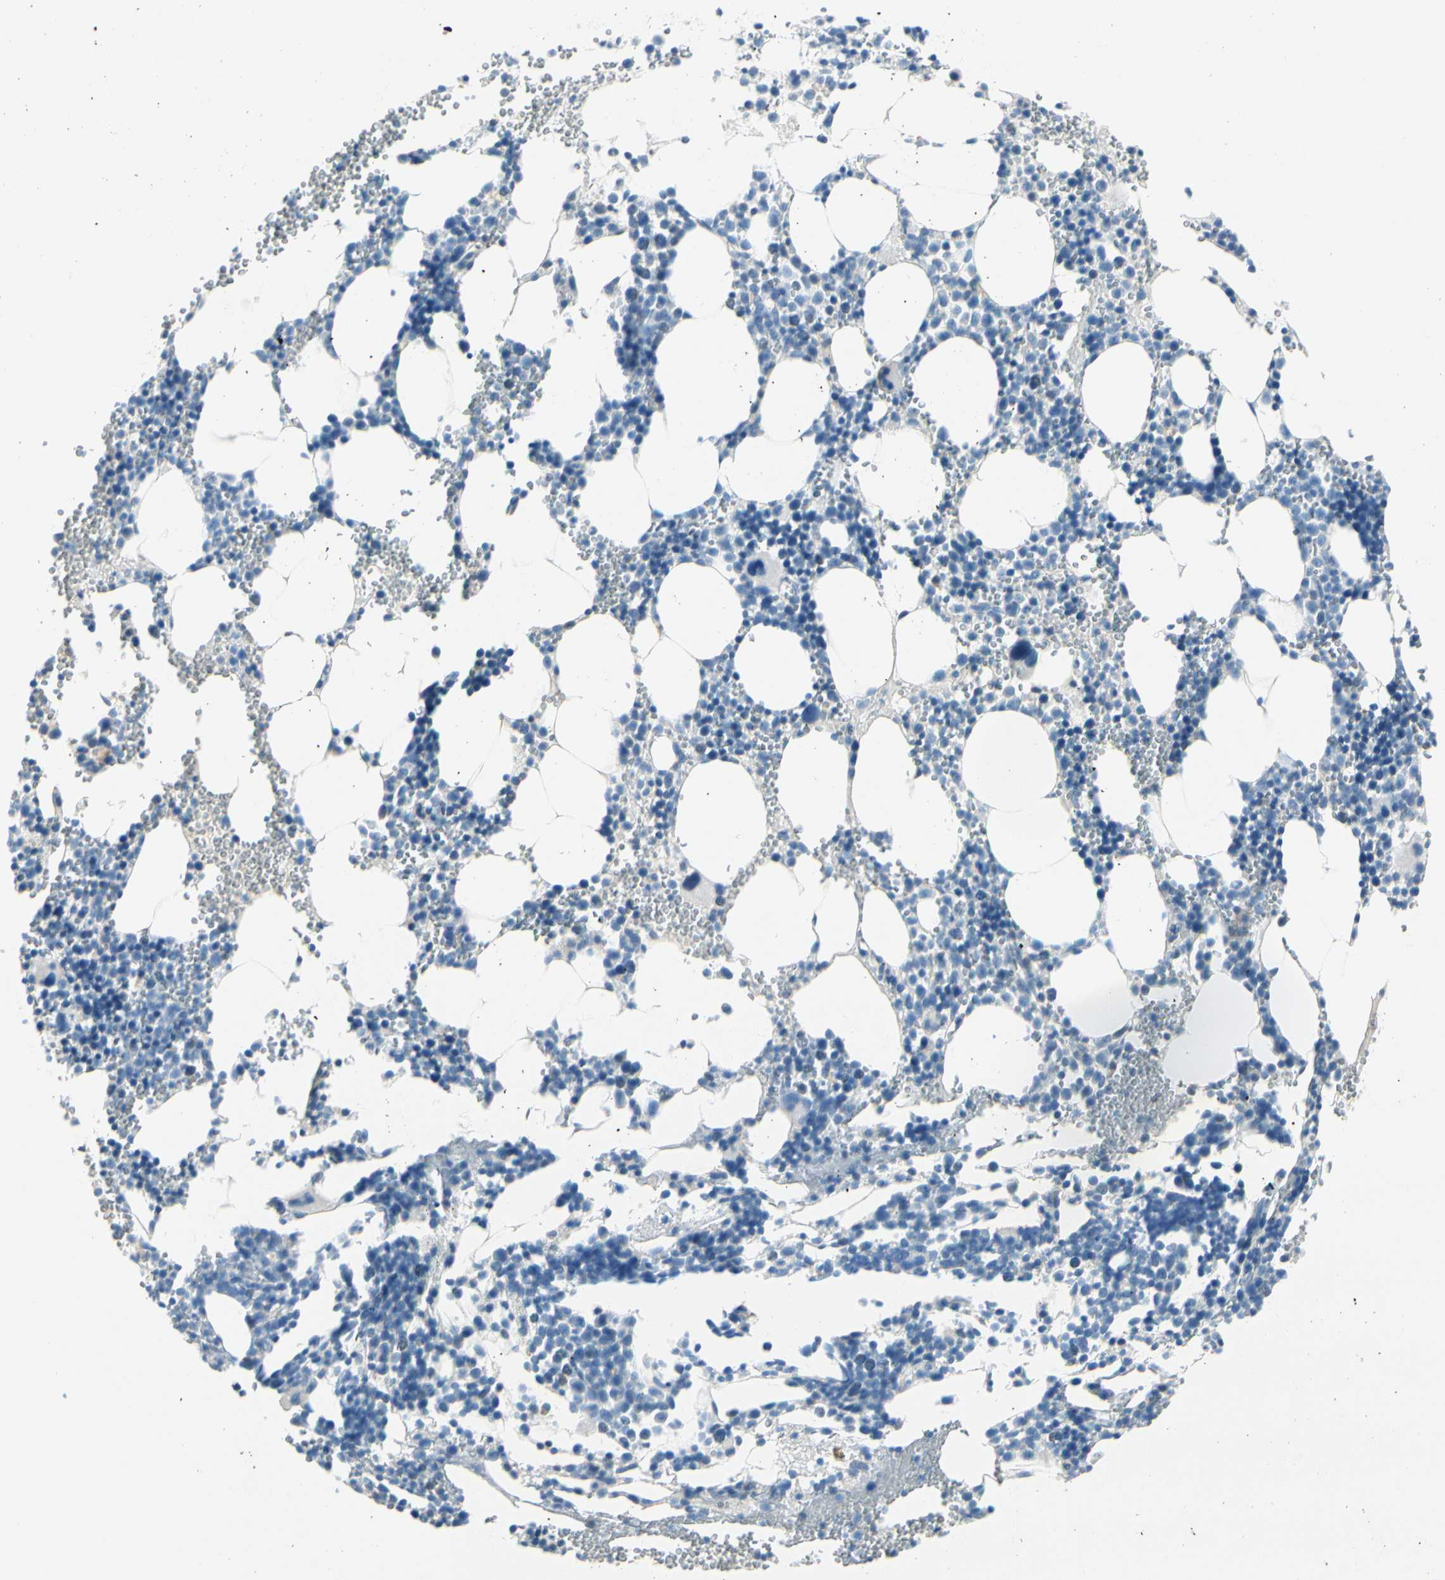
{"staining": {"intensity": "negative", "quantity": "none", "location": "none"}, "tissue": "bone marrow", "cell_type": "Hematopoietic cells", "image_type": "normal", "snomed": [{"axis": "morphology", "description": "Normal tissue, NOS"}, {"axis": "morphology", "description": "Inflammation, NOS"}, {"axis": "topography", "description": "Bone marrow"}], "caption": "Immunohistochemical staining of normal human bone marrow displays no significant expression in hematopoietic cells.", "gene": "PEBP1", "patient": {"sex": "male", "age": 42}}